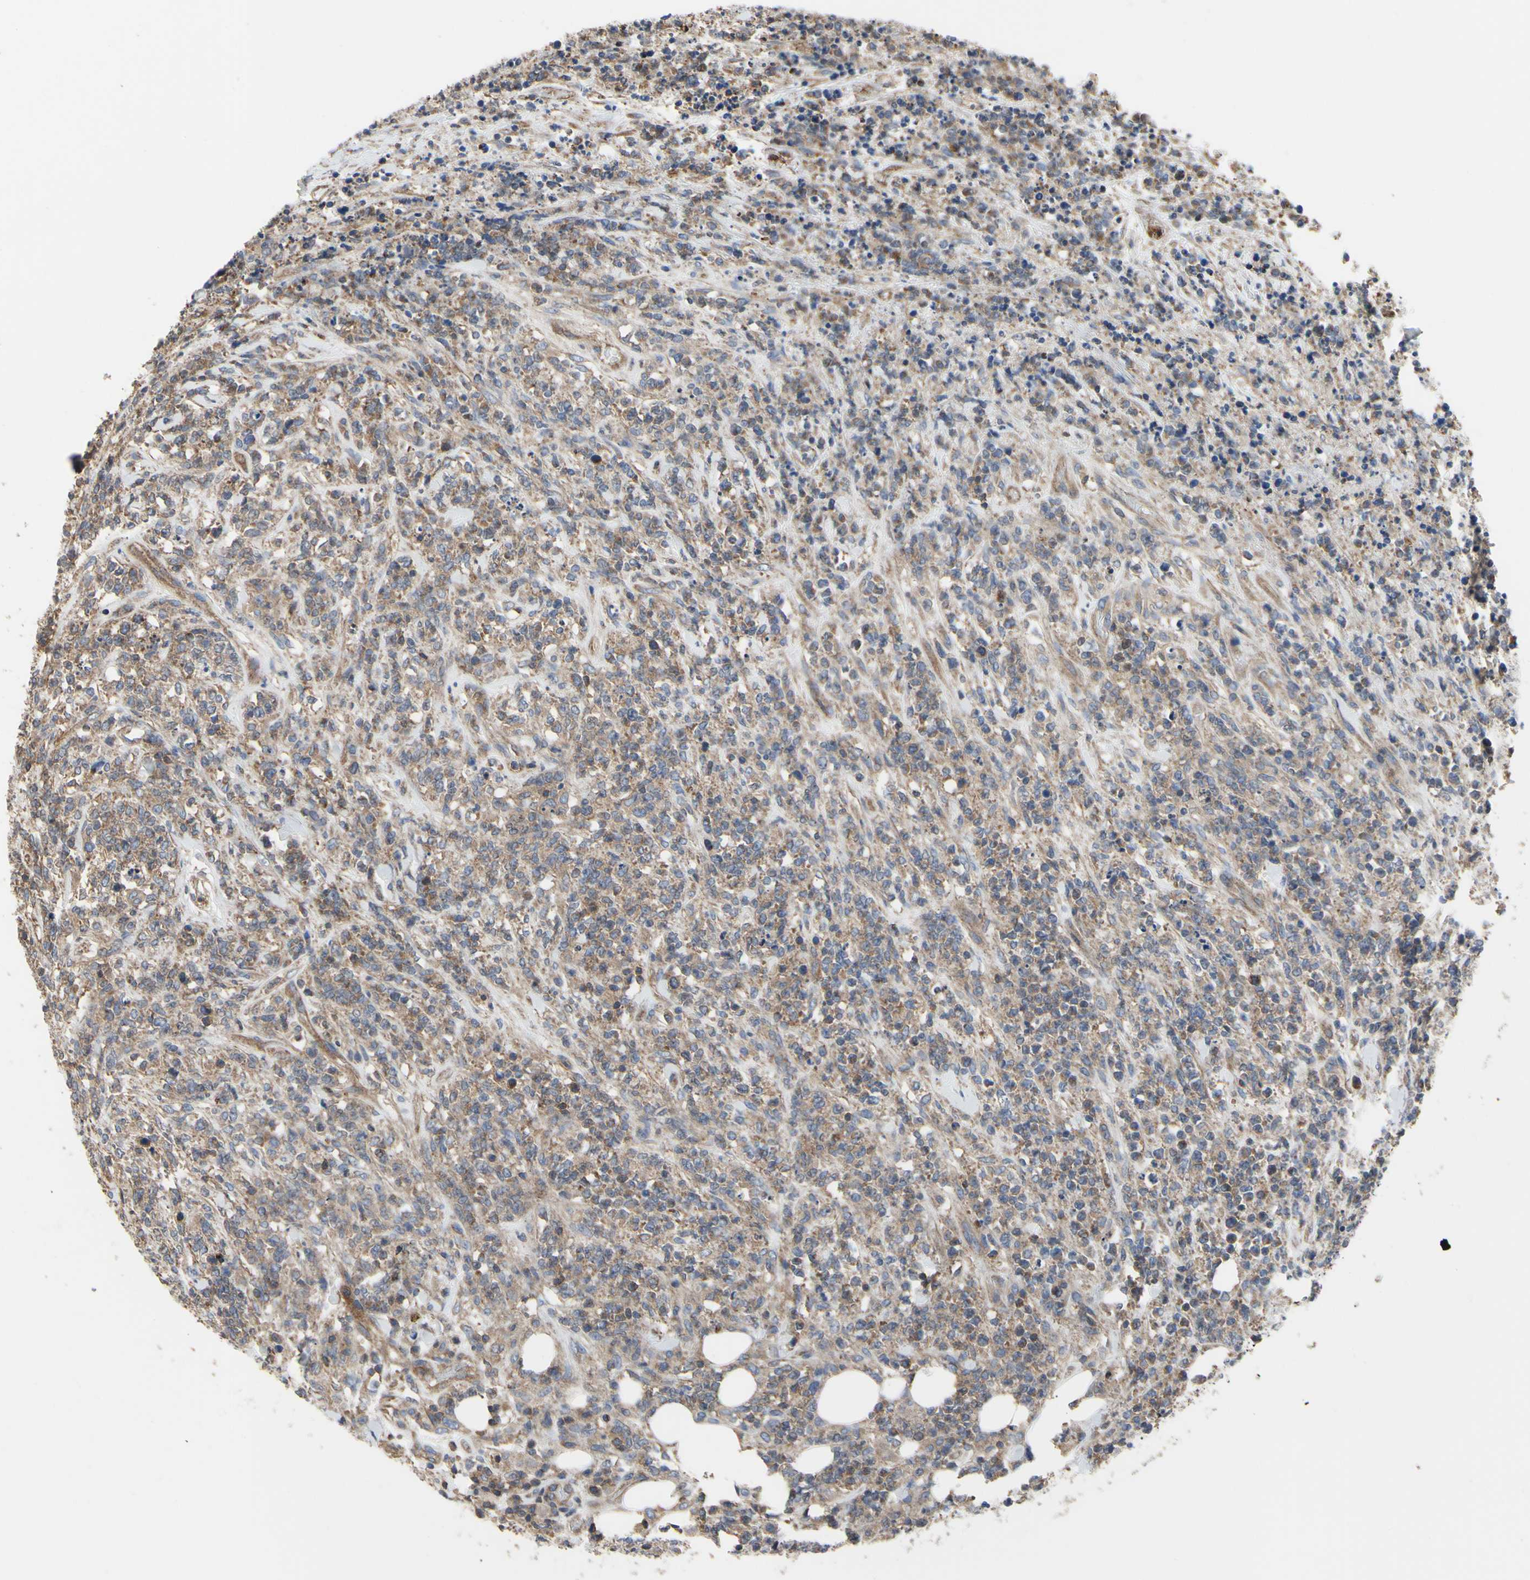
{"staining": {"intensity": "moderate", "quantity": ">75%", "location": "cytoplasmic/membranous"}, "tissue": "lymphoma", "cell_type": "Tumor cells", "image_type": "cancer", "snomed": [{"axis": "morphology", "description": "Malignant lymphoma, non-Hodgkin's type, High grade"}, {"axis": "topography", "description": "Soft tissue"}], "caption": "A brown stain labels moderate cytoplasmic/membranous positivity of a protein in high-grade malignant lymphoma, non-Hodgkin's type tumor cells.", "gene": "BECN1", "patient": {"sex": "male", "age": 18}}